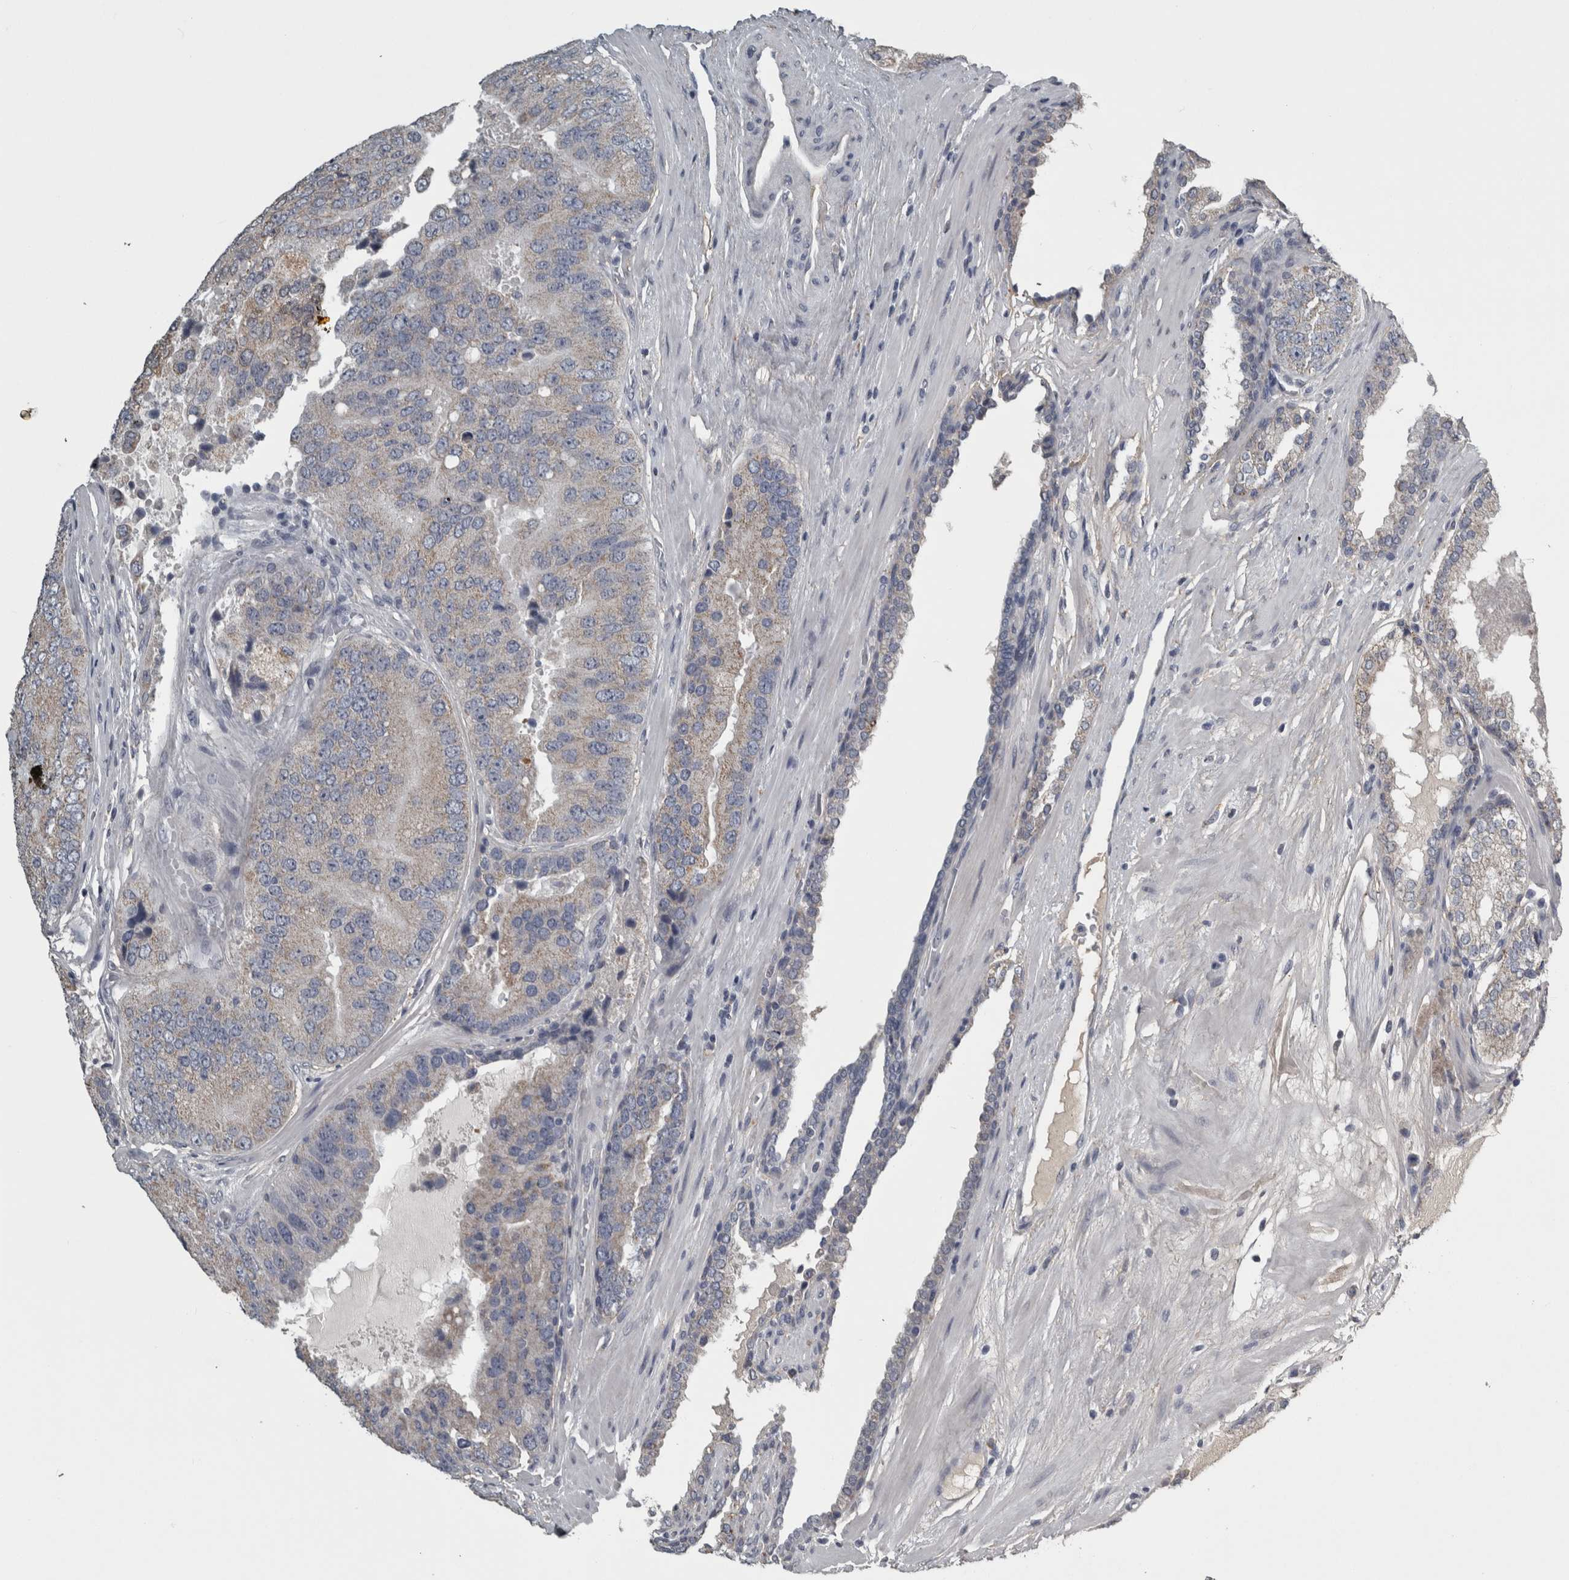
{"staining": {"intensity": "weak", "quantity": ">75%", "location": "cytoplasmic/membranous"}, "tissue": "prostate cancer", "cell_type": "Tumor cells", "image_type": "cancer", "snomed": [{"axis": "morphology", "description": "Adenocarcinoma, High grade"}, {"axis": "topography", "description": "Prostate"}], "caption": "Prostate cancer tissue displays weak cytoplasmic/membranous positivity in about >75% of tumor cells, visualized by immunohistochemistry. The staining was performed using DAB to visualize the protein expression in brown, while the nuclei were stained in blue with hematoxylin (Magnification: 20x).", "gene": "FRK", "patient": {"sex": "male", "age": 70}}